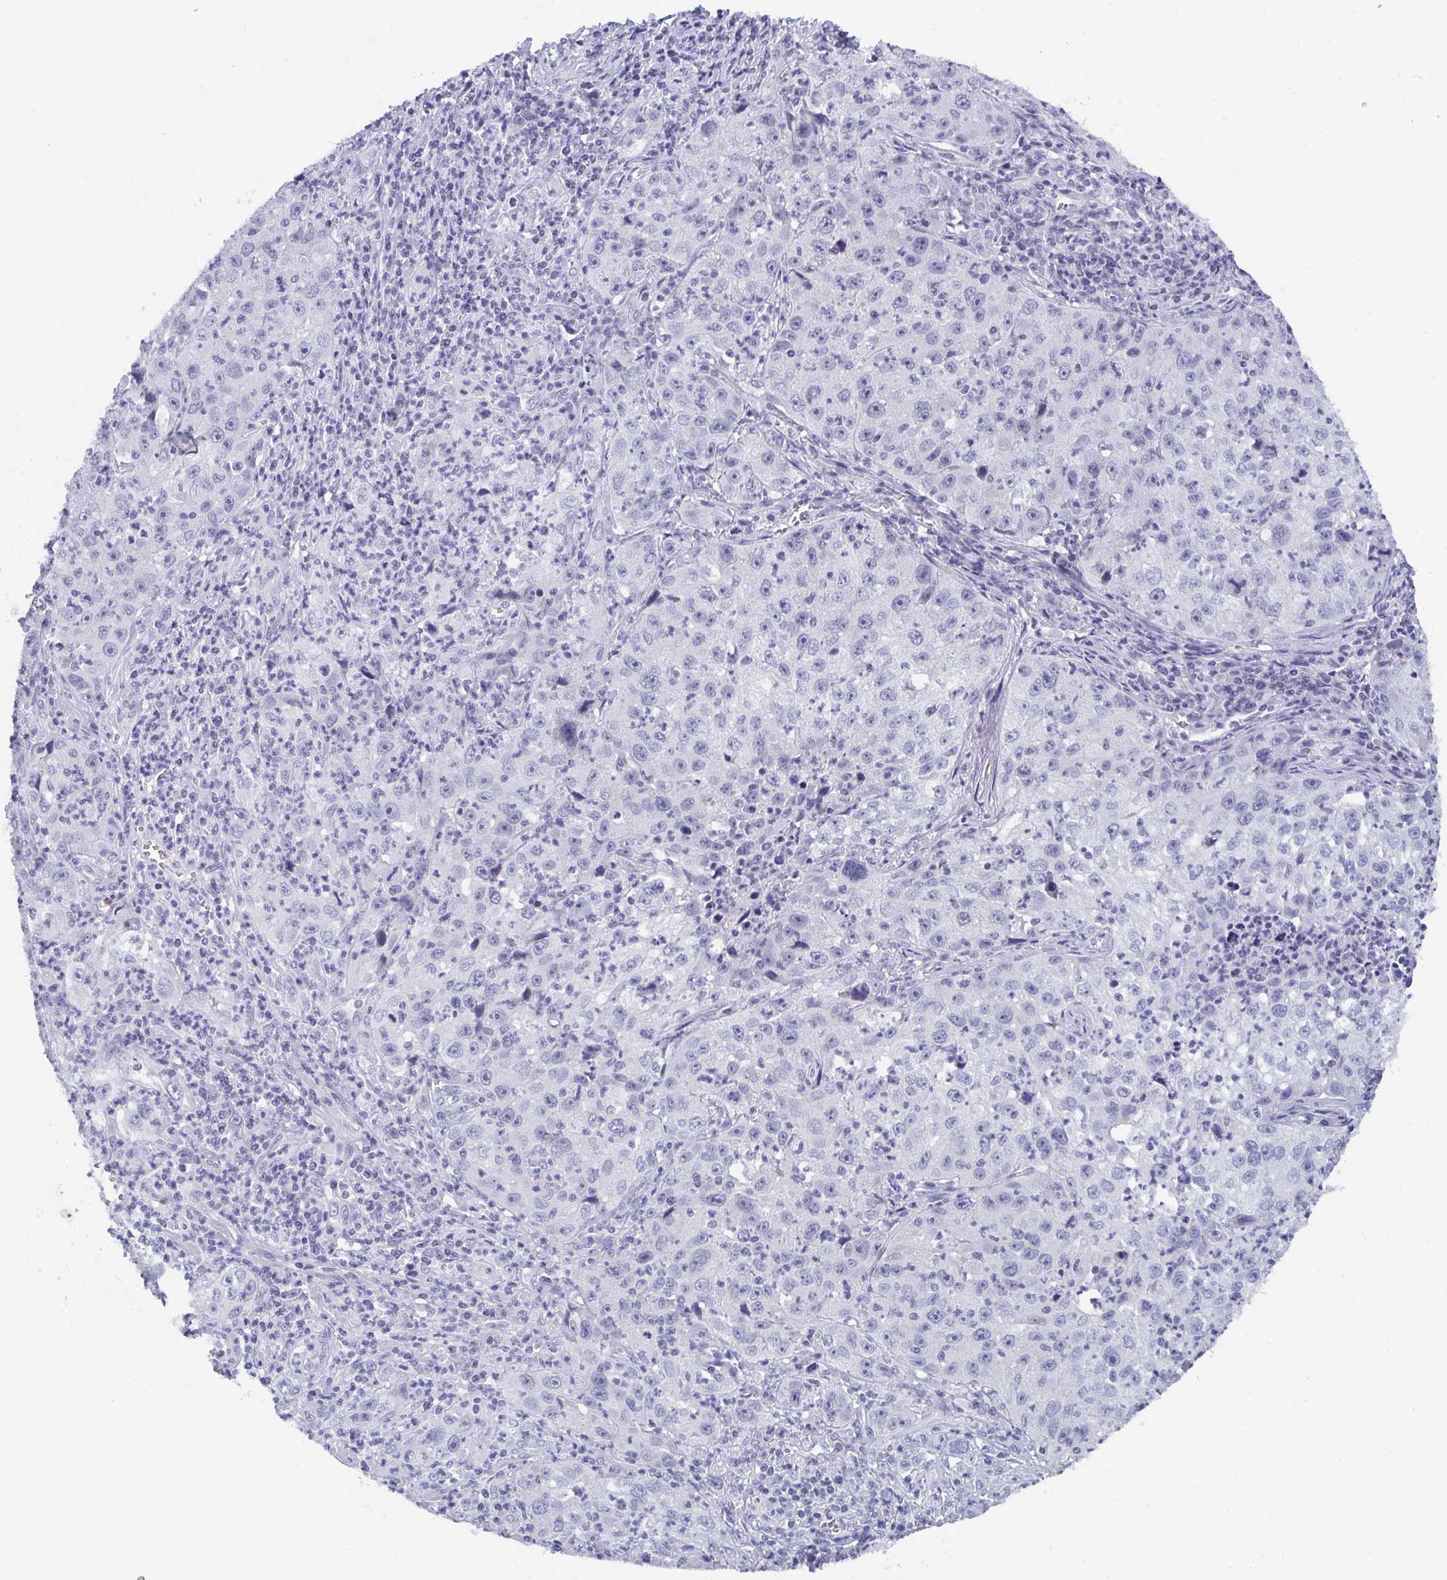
{"staining": {"intensity": "negative", "quantity": "none", "location": "none"}, "tissue": "lung cancer", "cell_type": "Tumor cells", "image_type": "cancer", "snomed": [{"axis": "morphology", "description": "Squamous cell carcinoma, NOS"}, {"axis": "topography", "description": "Lung"}], "caption": "The photomicrograph exhibits no staining of tumor cells in squamous cell carcinoma (lung). (Brightfield microscopy of DAB immunohistochemistry (IHC) at high magnification).", "gene": "BMAL2", "patient": {"sex": "male", "age": 71}}